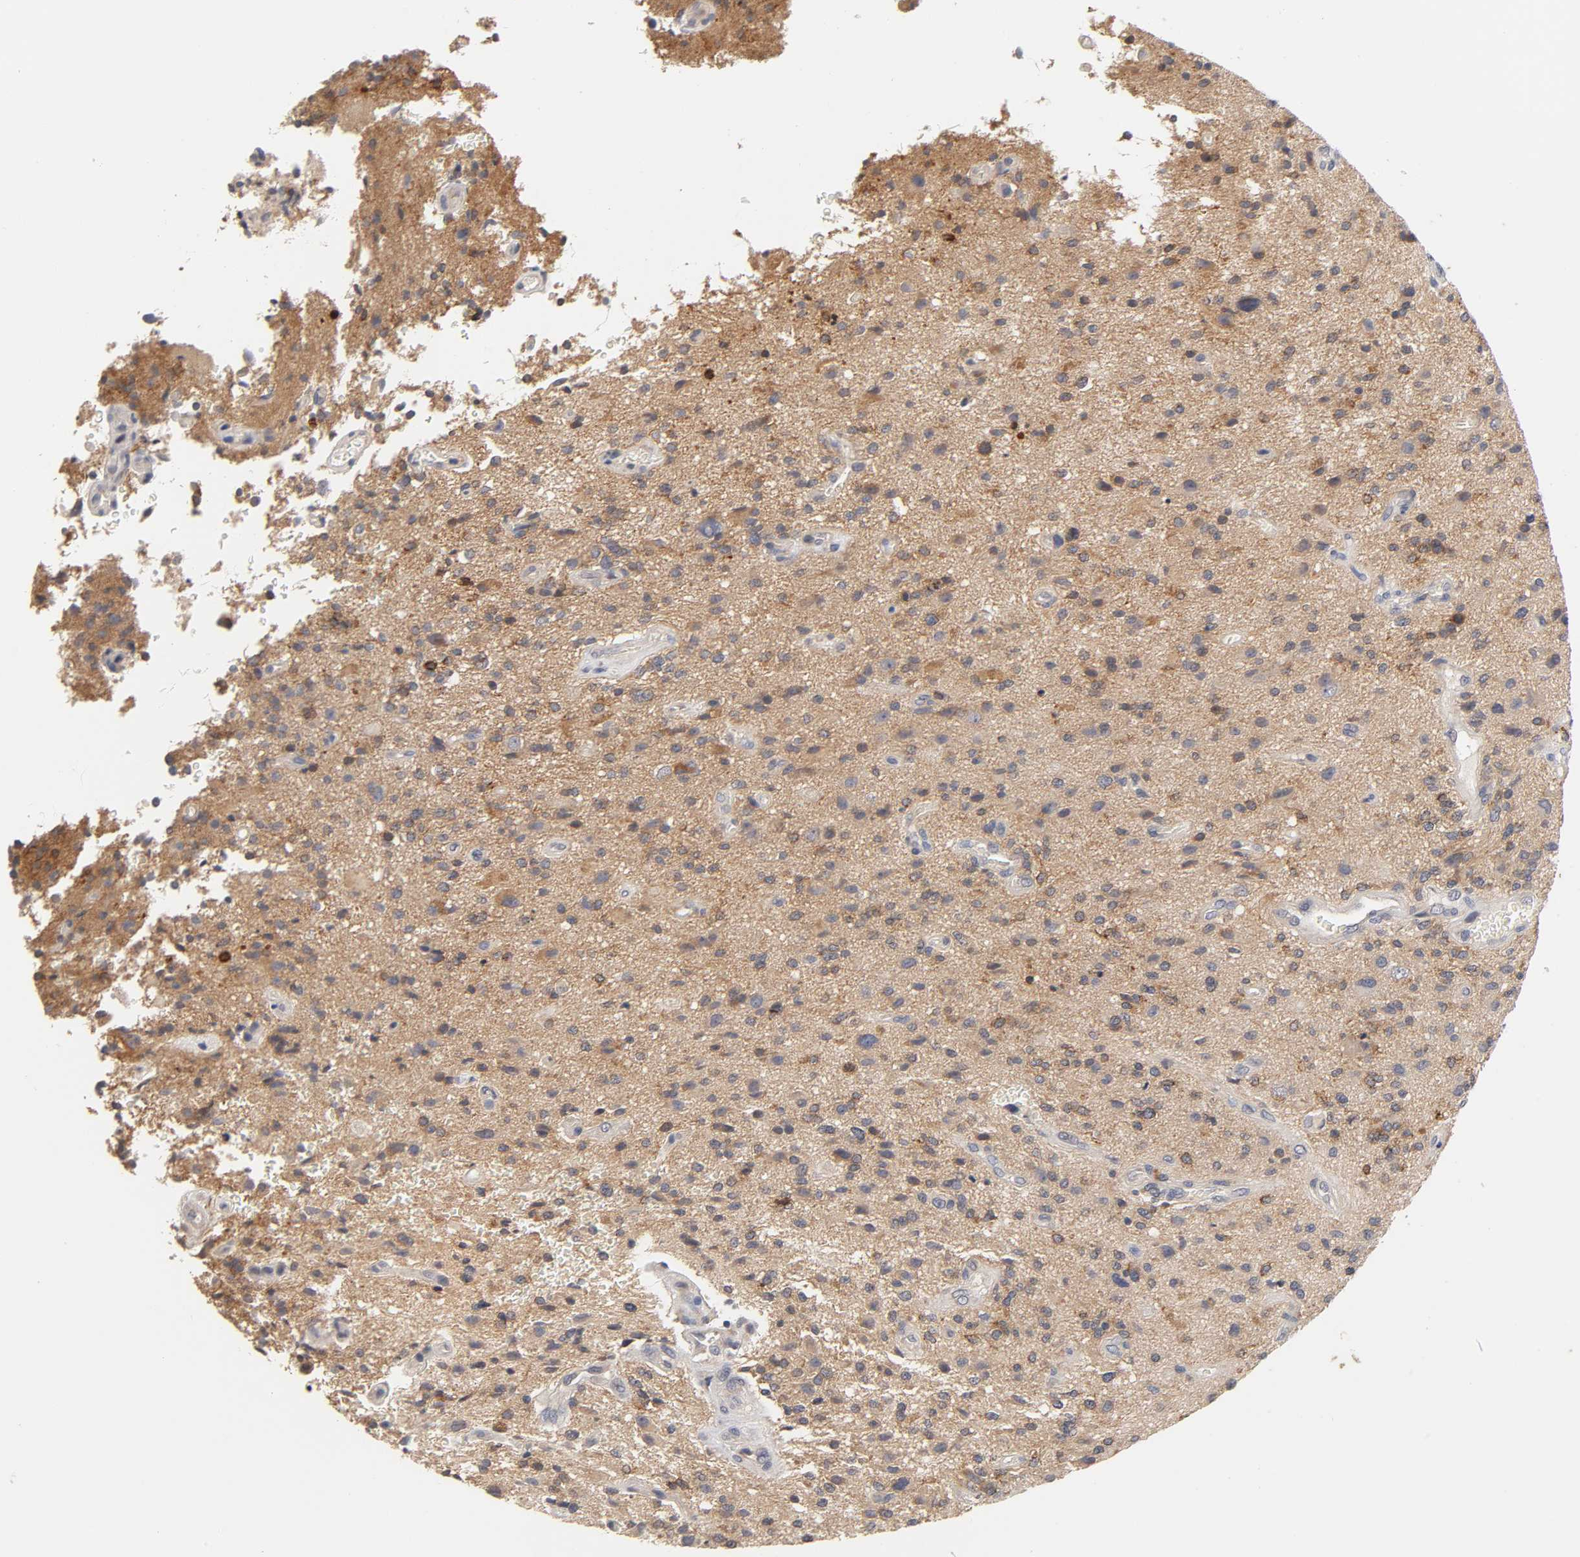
{"staining": {"intensity": "moderate", "quantity": "25%-75%", "location": "cytoplasmic/membranous"}, "tissue": "glioma", "cell_type": "Tumor cells", "image_type": "cancer", "snomed": [{"axis": "morphology", "description": "Normal tissue, NOS"}, {"axis": "morphology", "description": "Glioma, malignant, High grade"}, {"axis": "topography", "description": "Cerebral cortex"}], "caption": "Malignant glioma (high-grade) tissue reveals moderate cytoplasmic/membranous staining in approximately 25%-75% of tumor cells", "gene": "CXADR", "patient": {"sex": "male", "age": 75}}